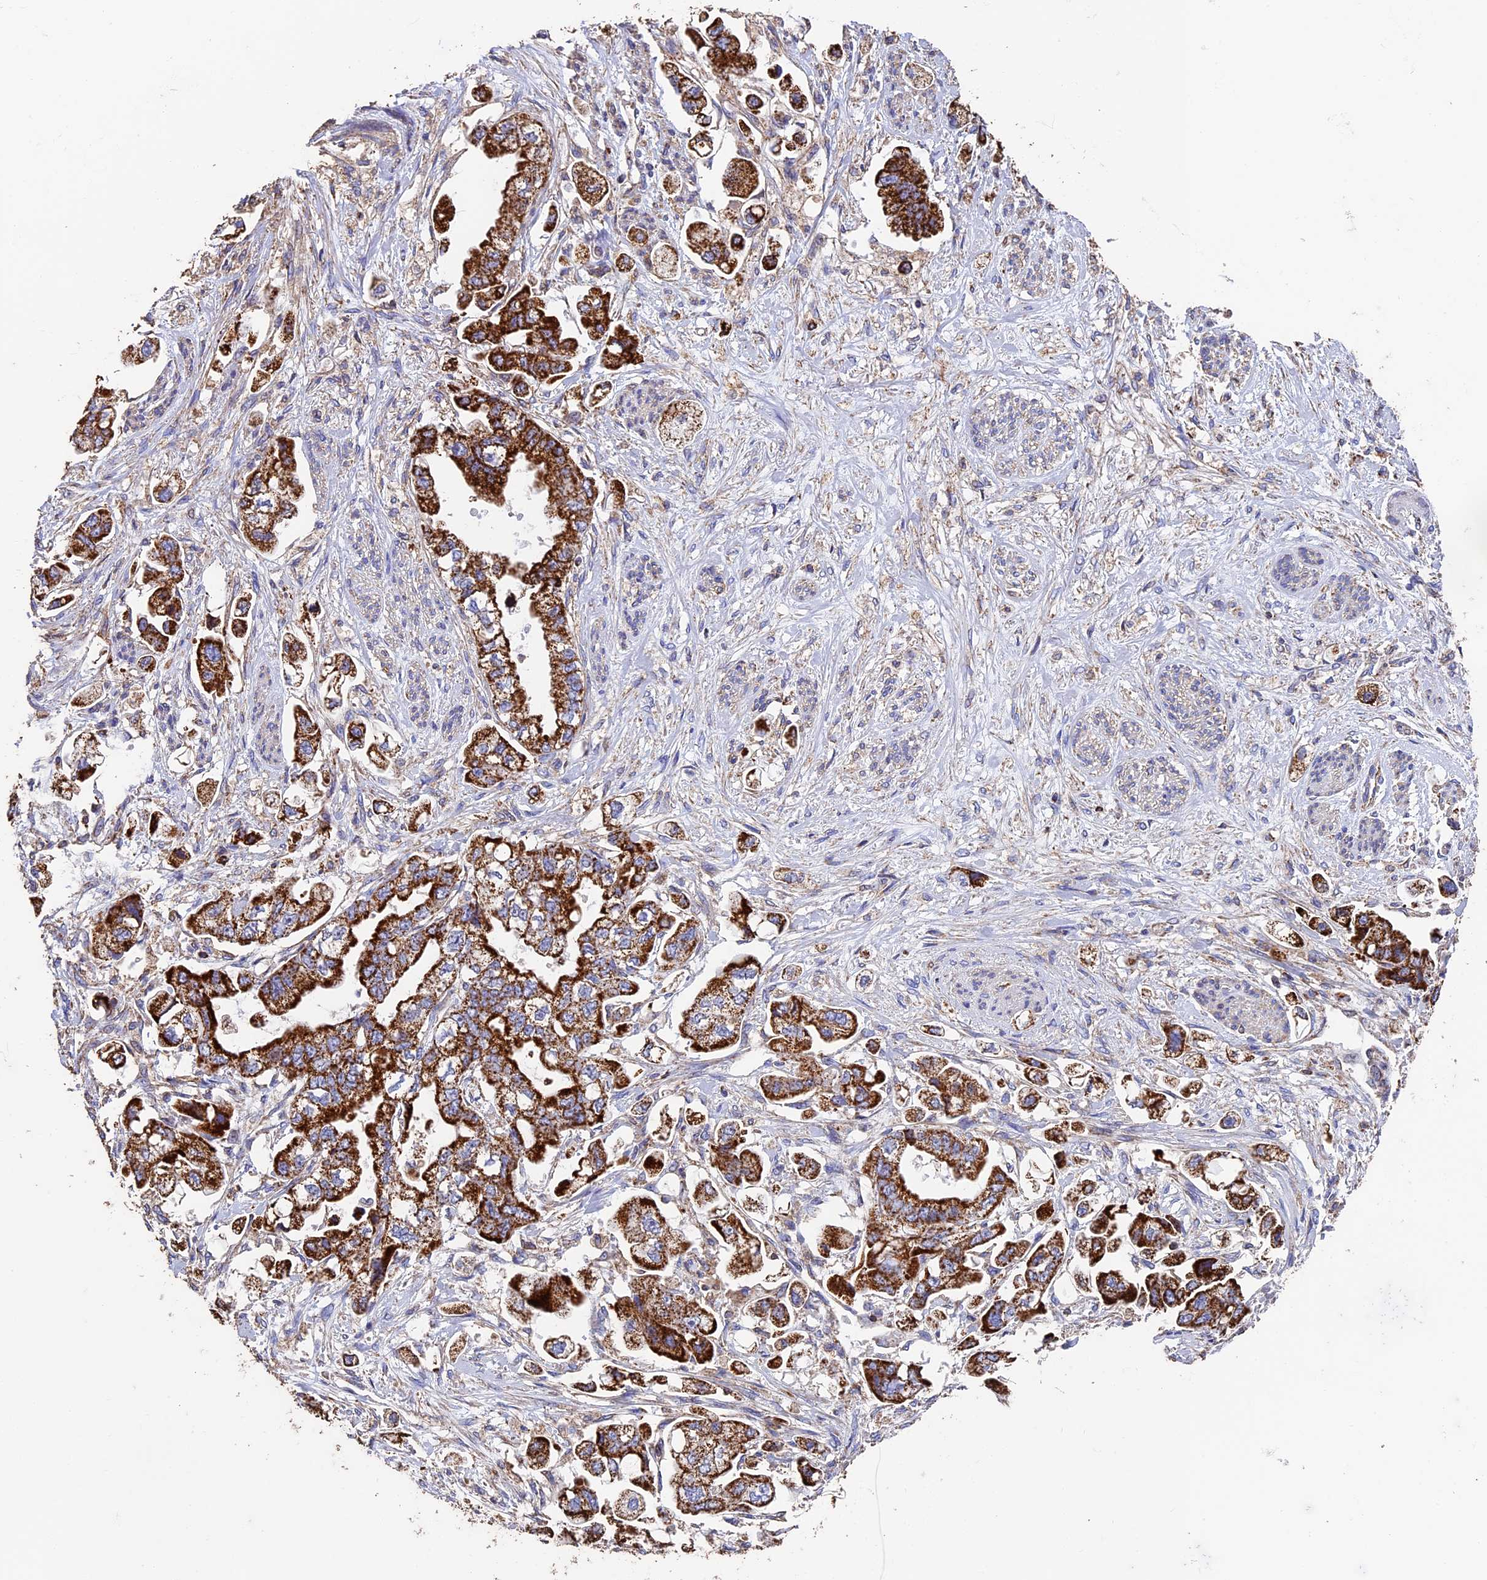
{"staining": {"intensity": "strong", "quantity": ">75%", "location": "cytoplasmic/membranous"}, "tissue": "stomach cancer", "cell_type": "Tumor cells", "image_type": "cancer", "snomed": [{"axis": "morphology", "description": "Adenocarcinoma, NOS"}, {"axis": "topography", "description": "Stomach"}], "caption": "Protein staining displays strong cytoplasmic/membranous expression in about >75% of tumor cells in stomach cancer (adenocarcinoma).", "gene": "ADAT1", "patient": {"sex": "male", "age": 62}}